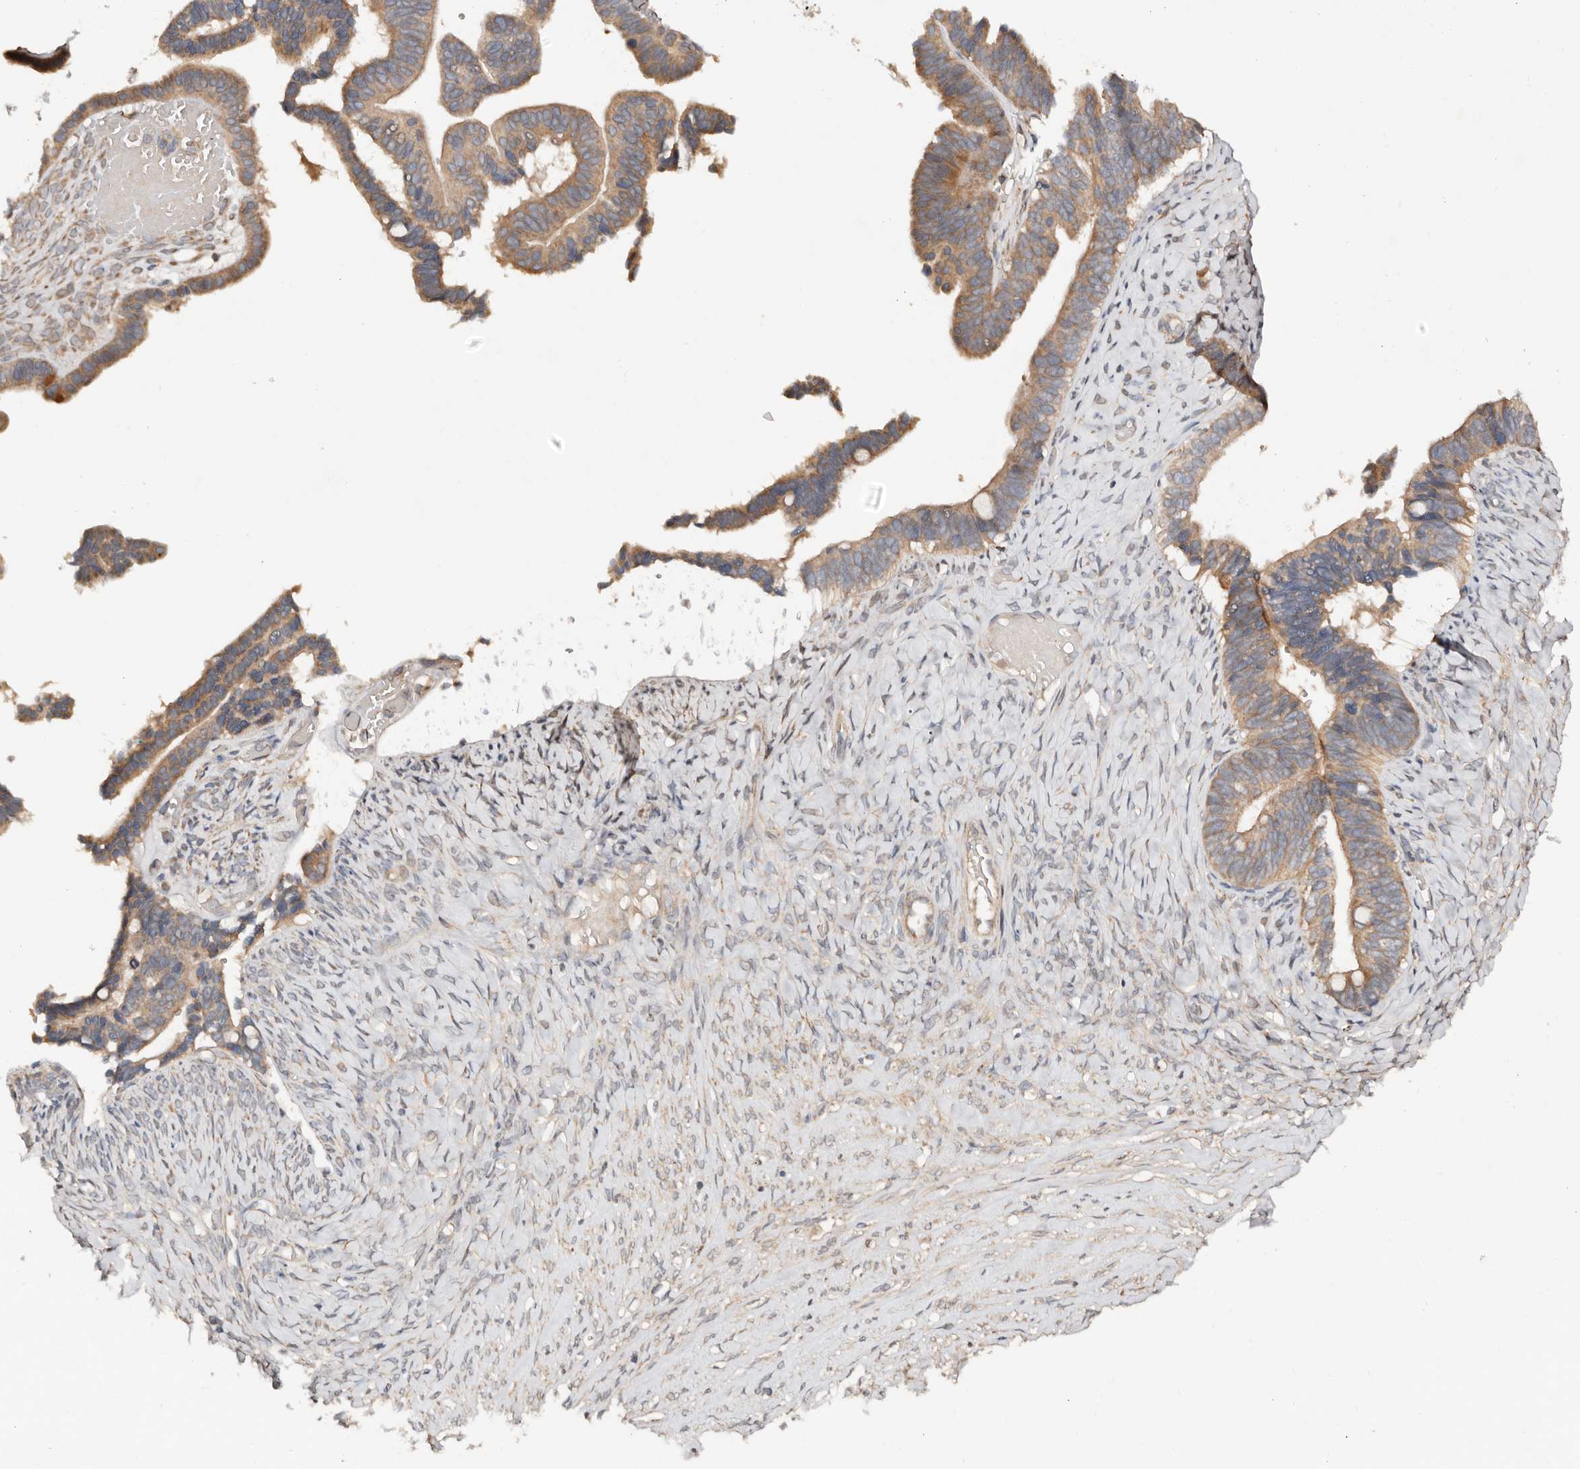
{"staining": {"intensity": "moderate", "quantity": ">75%", "location": "cytoplasmic/membranous"}, "tissue": "ovarian cancer", "cell_type": "Tumor cells", "image_type": "cancer", "snomed": [{"axis": "morphology", "description": "Cystadenocarcinoma, serous, NOS"}, {"axis": "topography", "description": "Ovary"}], "caption": "This photomicrograph displays immunohistochemistry staining of human ovarian serous cystadenocarcinoma, with medium moderate cytoplasmic/membranous expression in about >75% of tumor cells.", "gene": "DENND11", "patient": {"sex": "female", "age": 56}}